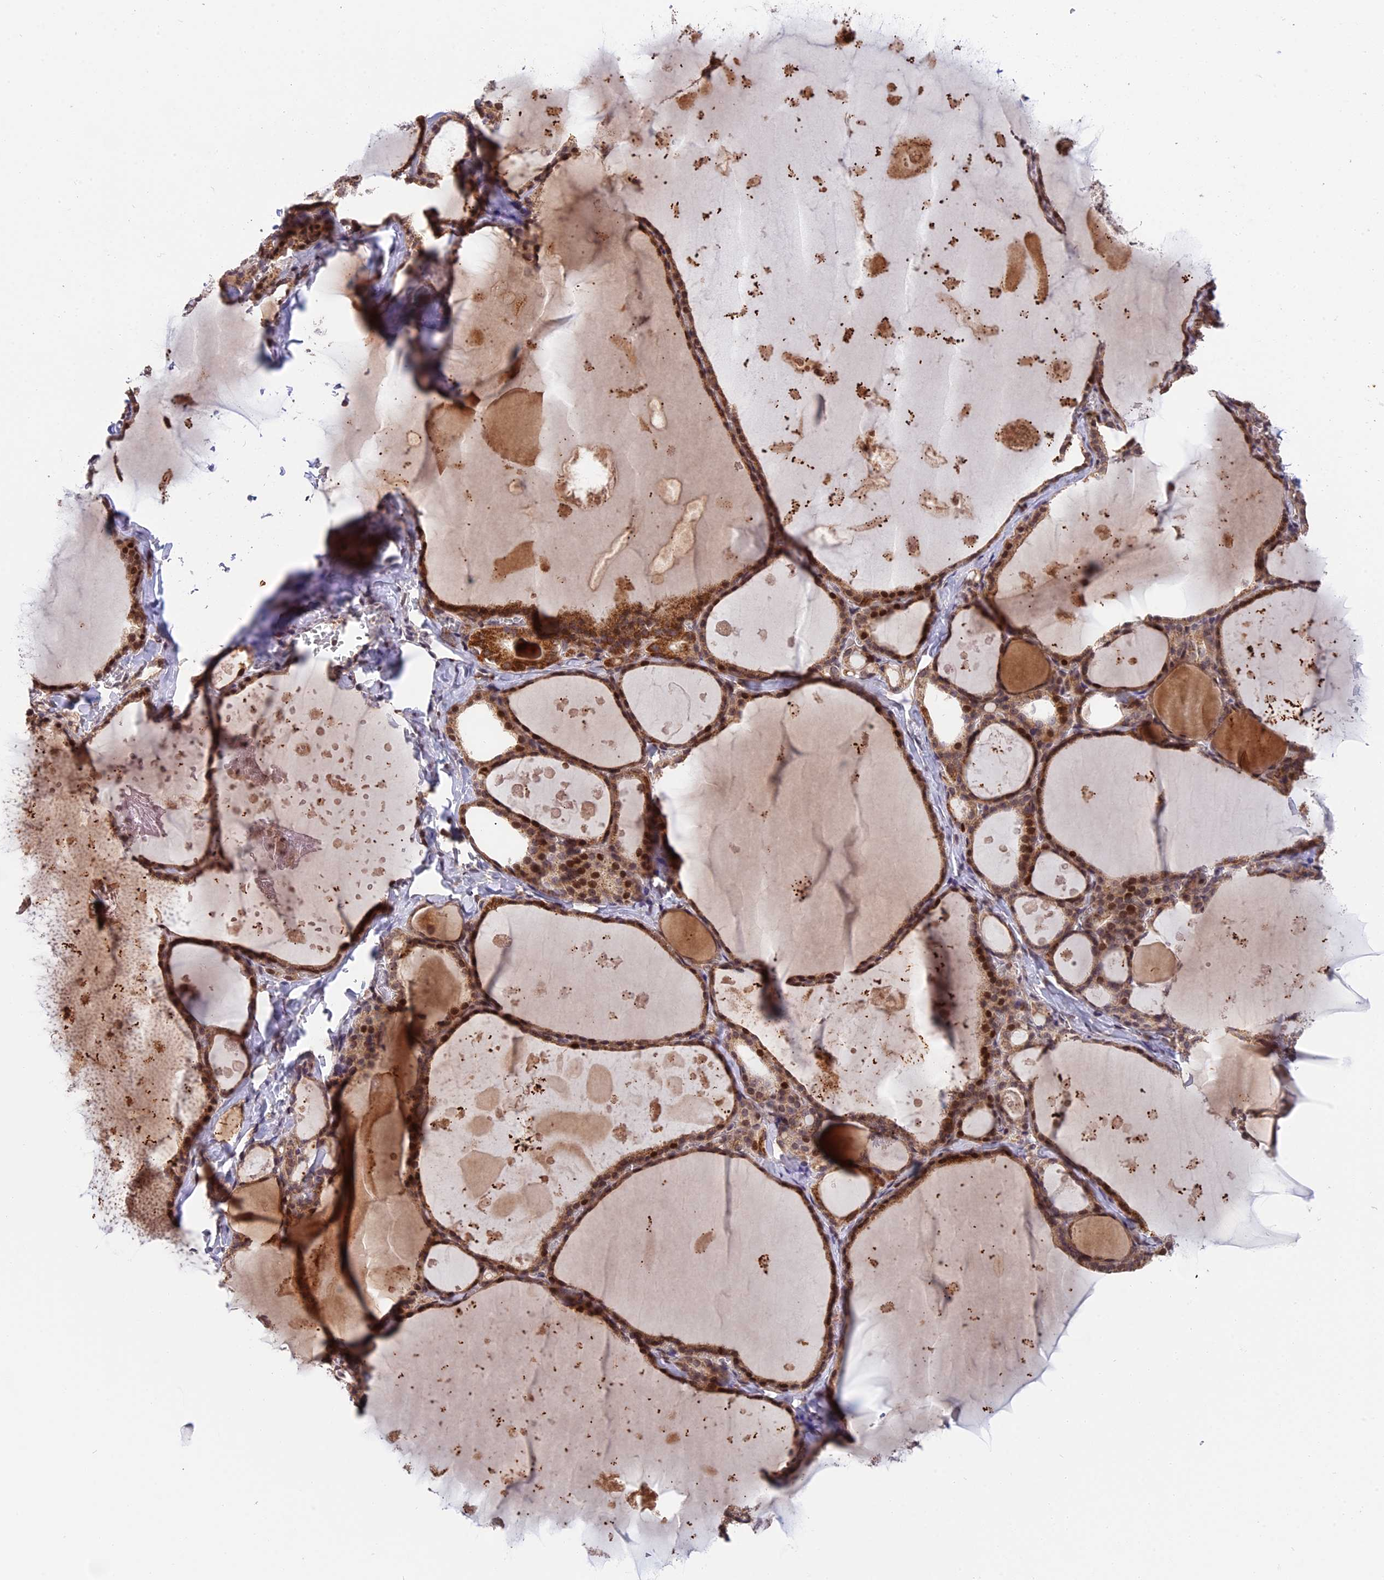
{"staining": {"intensity": "moderate", "quantity": ">75%", "location": "cytoplasmic/membranous,nuclear"}, "tissue": "thyroid gland", "cell_type": "Glandular cells", "image_type": "normal", "snomed": [{"axis": "morphology", "description": "Normal tissue, NOS"}, {"axis": "topography", "description": "Thyroid gland"}], "caption": "Thyroid gland stained for a protein displays moderate cytoplasmic/membranous,nuclear positivity in glandular cells. Immunohistochemistry (ihc) stains the protein in brown and the nuclei are stained blue.", "gene": "RERGL", "patient": {"sex": "male", "age": 56}}